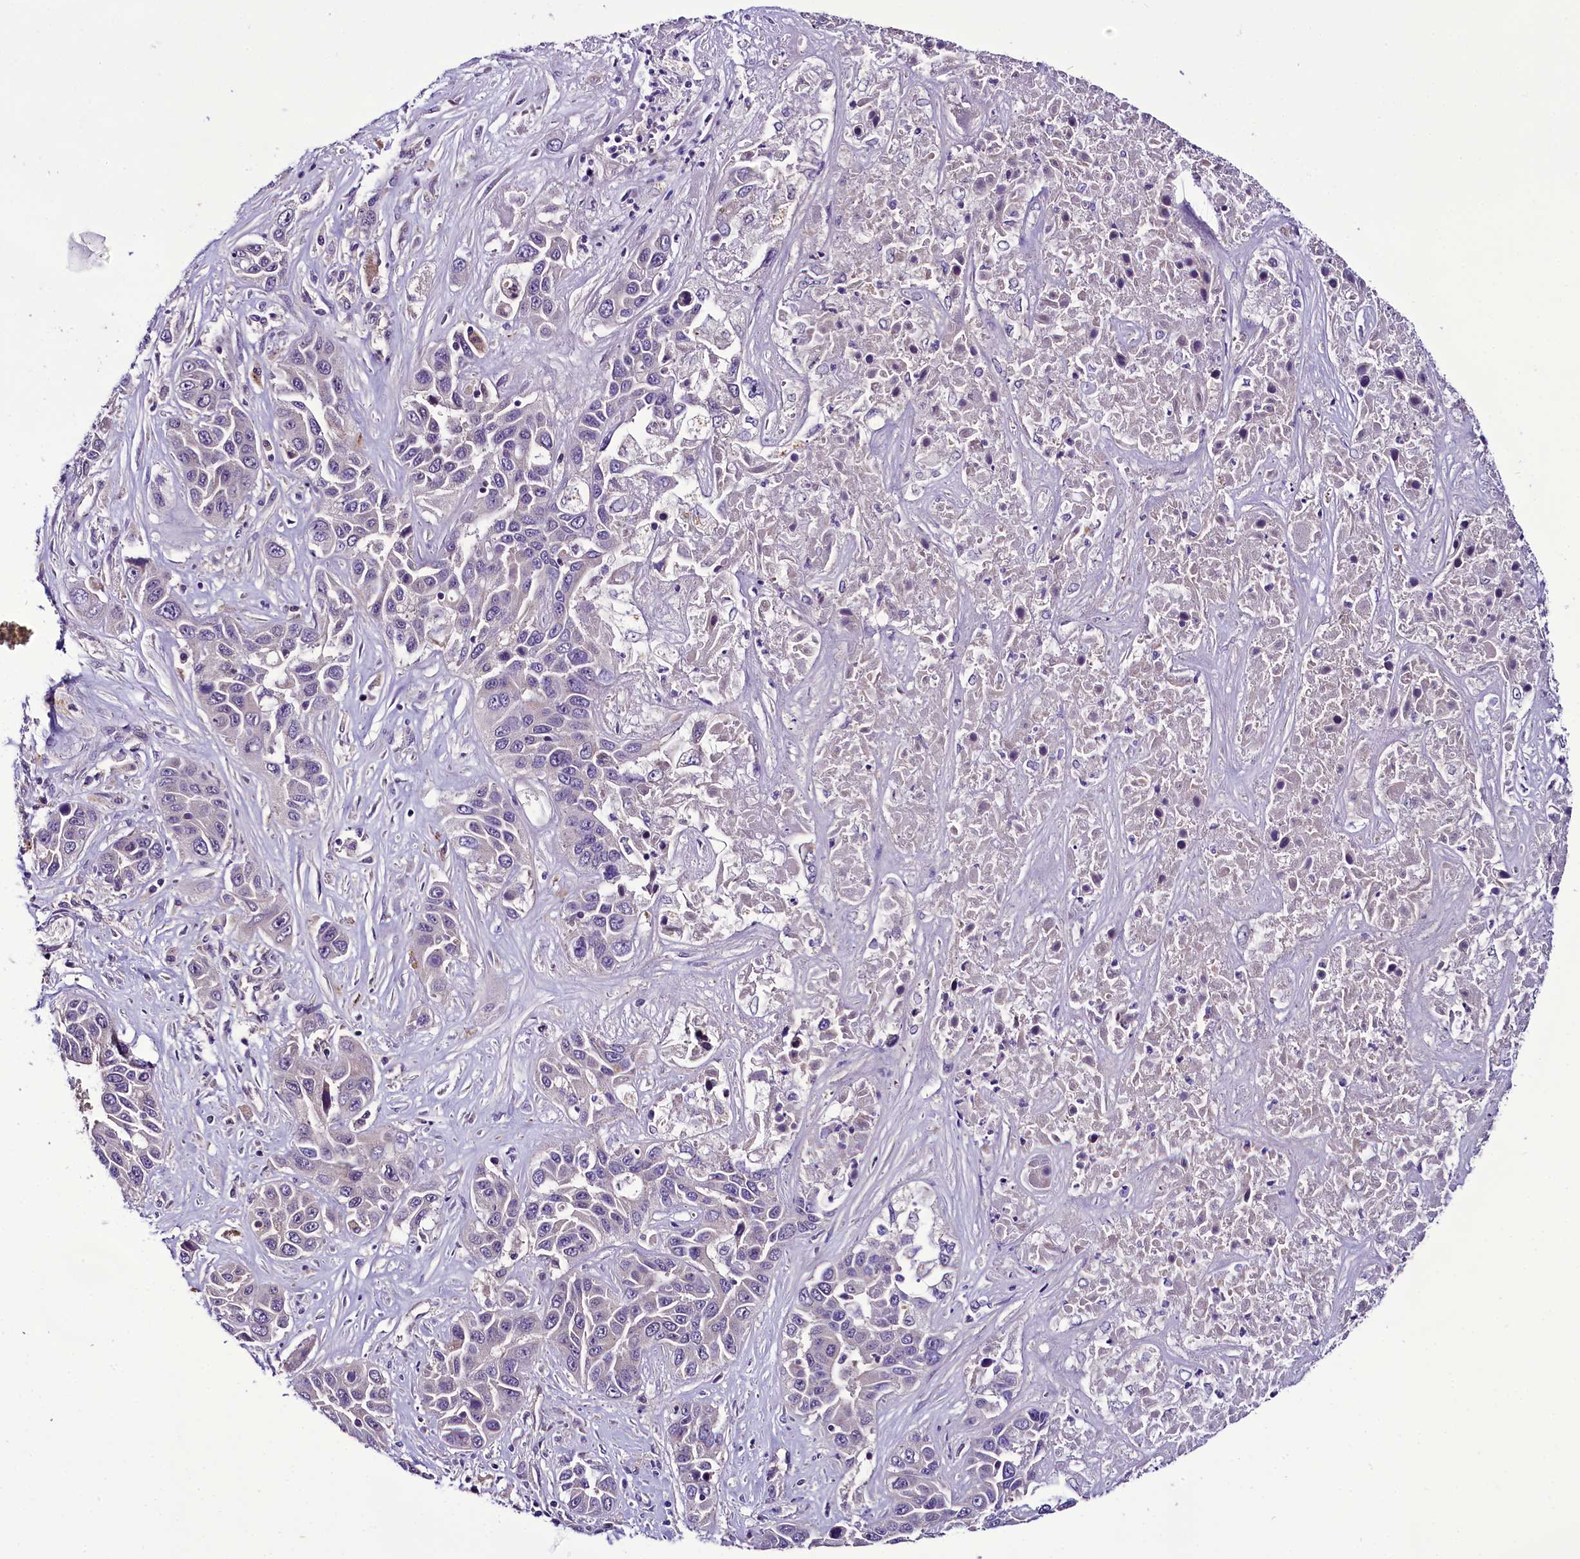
{"staining": {"intensity": "negative", "quantity": "none", "location": "none"}, "tissue": "liver cancer", "cell_type": "Tumor cells", "image_type": "cancer", "snomed": [{"axis": "morphology", "description": "Cholangiocarcinoma"}, {"axis": "topography", "description": "Liver"}], "caption": "A high-resolution image shows immunohistochemistry staining of liver cancer, which exhibits no significant positivity in tumor cells.", "gene": "C9orf40", "patient": {"sex": "female", "age": 52}}